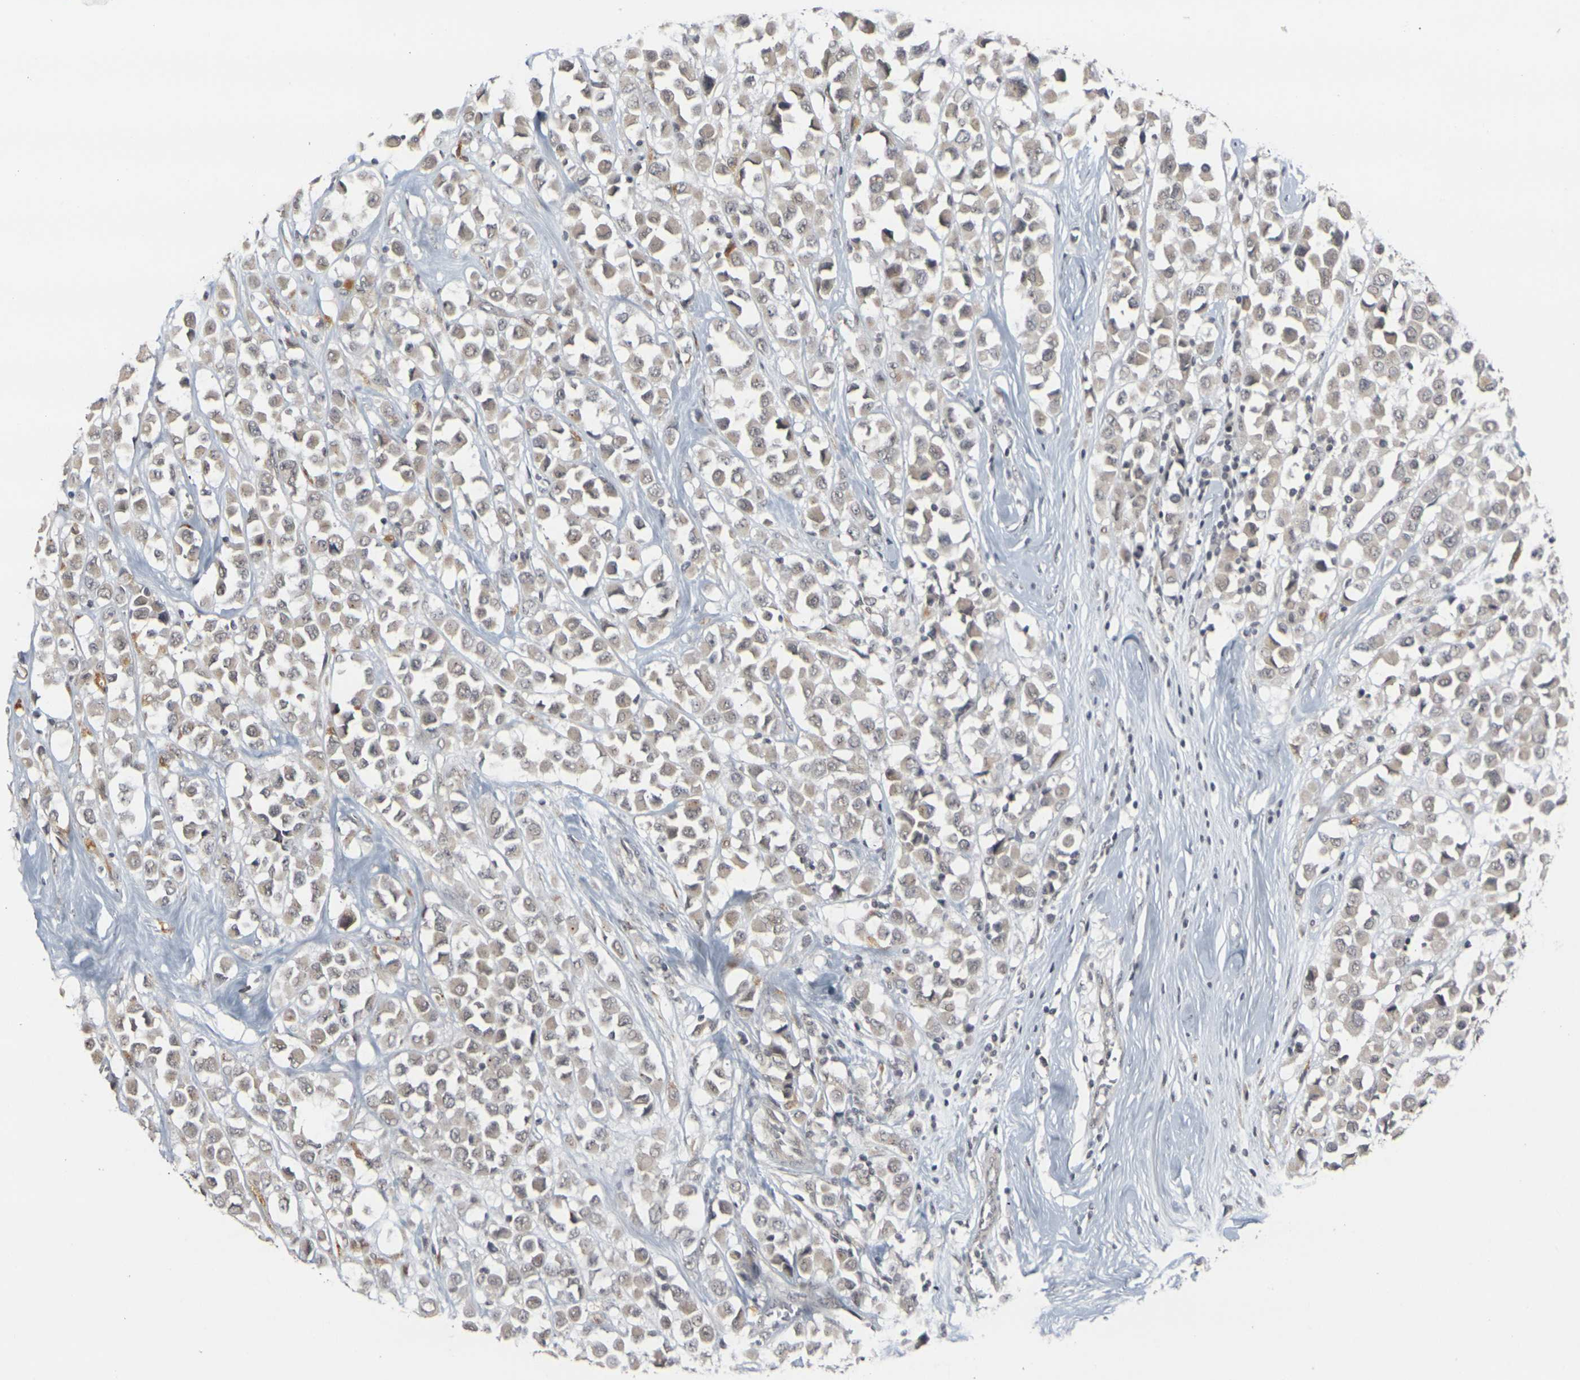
{"staining": {"intensity": "weak", "quantity": ">75%", "location": "cytoplasmic/membranous"}, "tissue": "breast cancer", "cell_type": "Tumor cells", "image_type": "cancer", "snomed": [{"axis": "morphology", "description": "Duct carcinoma"}, {"axis": "topography", "description": "Breast"}], "caption": "IHC (DAB (3,3'-diaminobenzidine)) staining of human breast infiltrating ductal carcinoma reveals weak cytoplasmic/membranous protein positivity in about >75% of tumor cells.", "gene": "GPR19", "patient": {"sex": "female", "age": 61}}